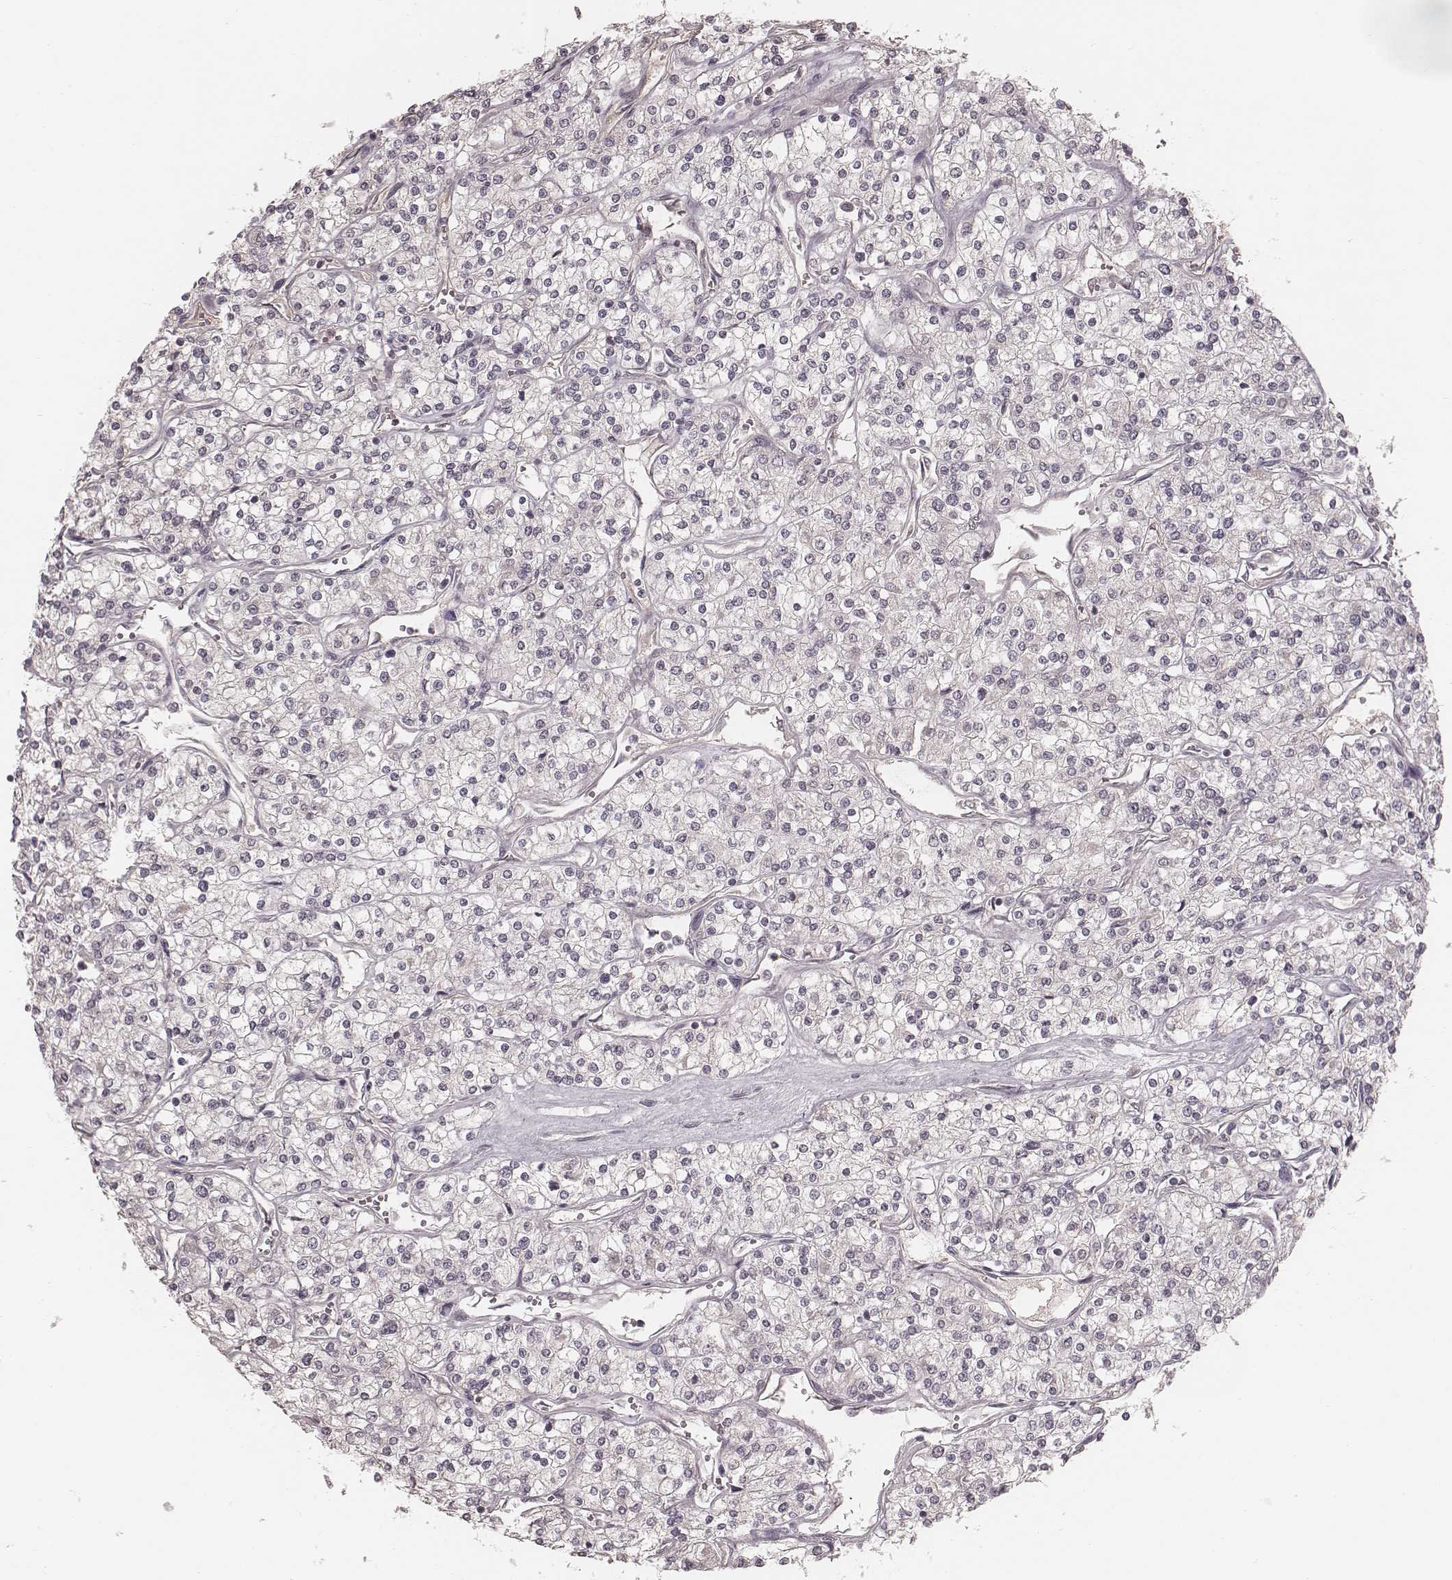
{"staining": {"intensity": "negative", "quantity": "none", "location": "none"}, "tissue": "renal cancer", "cell_type": "Tumor cells", "image_type": "cancer", "snomed": [{"axis": "morphology", "description": "Adenocarcinoma, NOS"}, {"axis": "topography", "description": "Kidney"}], "caption": "High power microscopy histopathology image of an immunohistochemistry image of adenocarcinoma (renal), revealing no significant staining in tumor cells.", "gene": "IL5", "patient": {"sex": "male", "age": 80}}